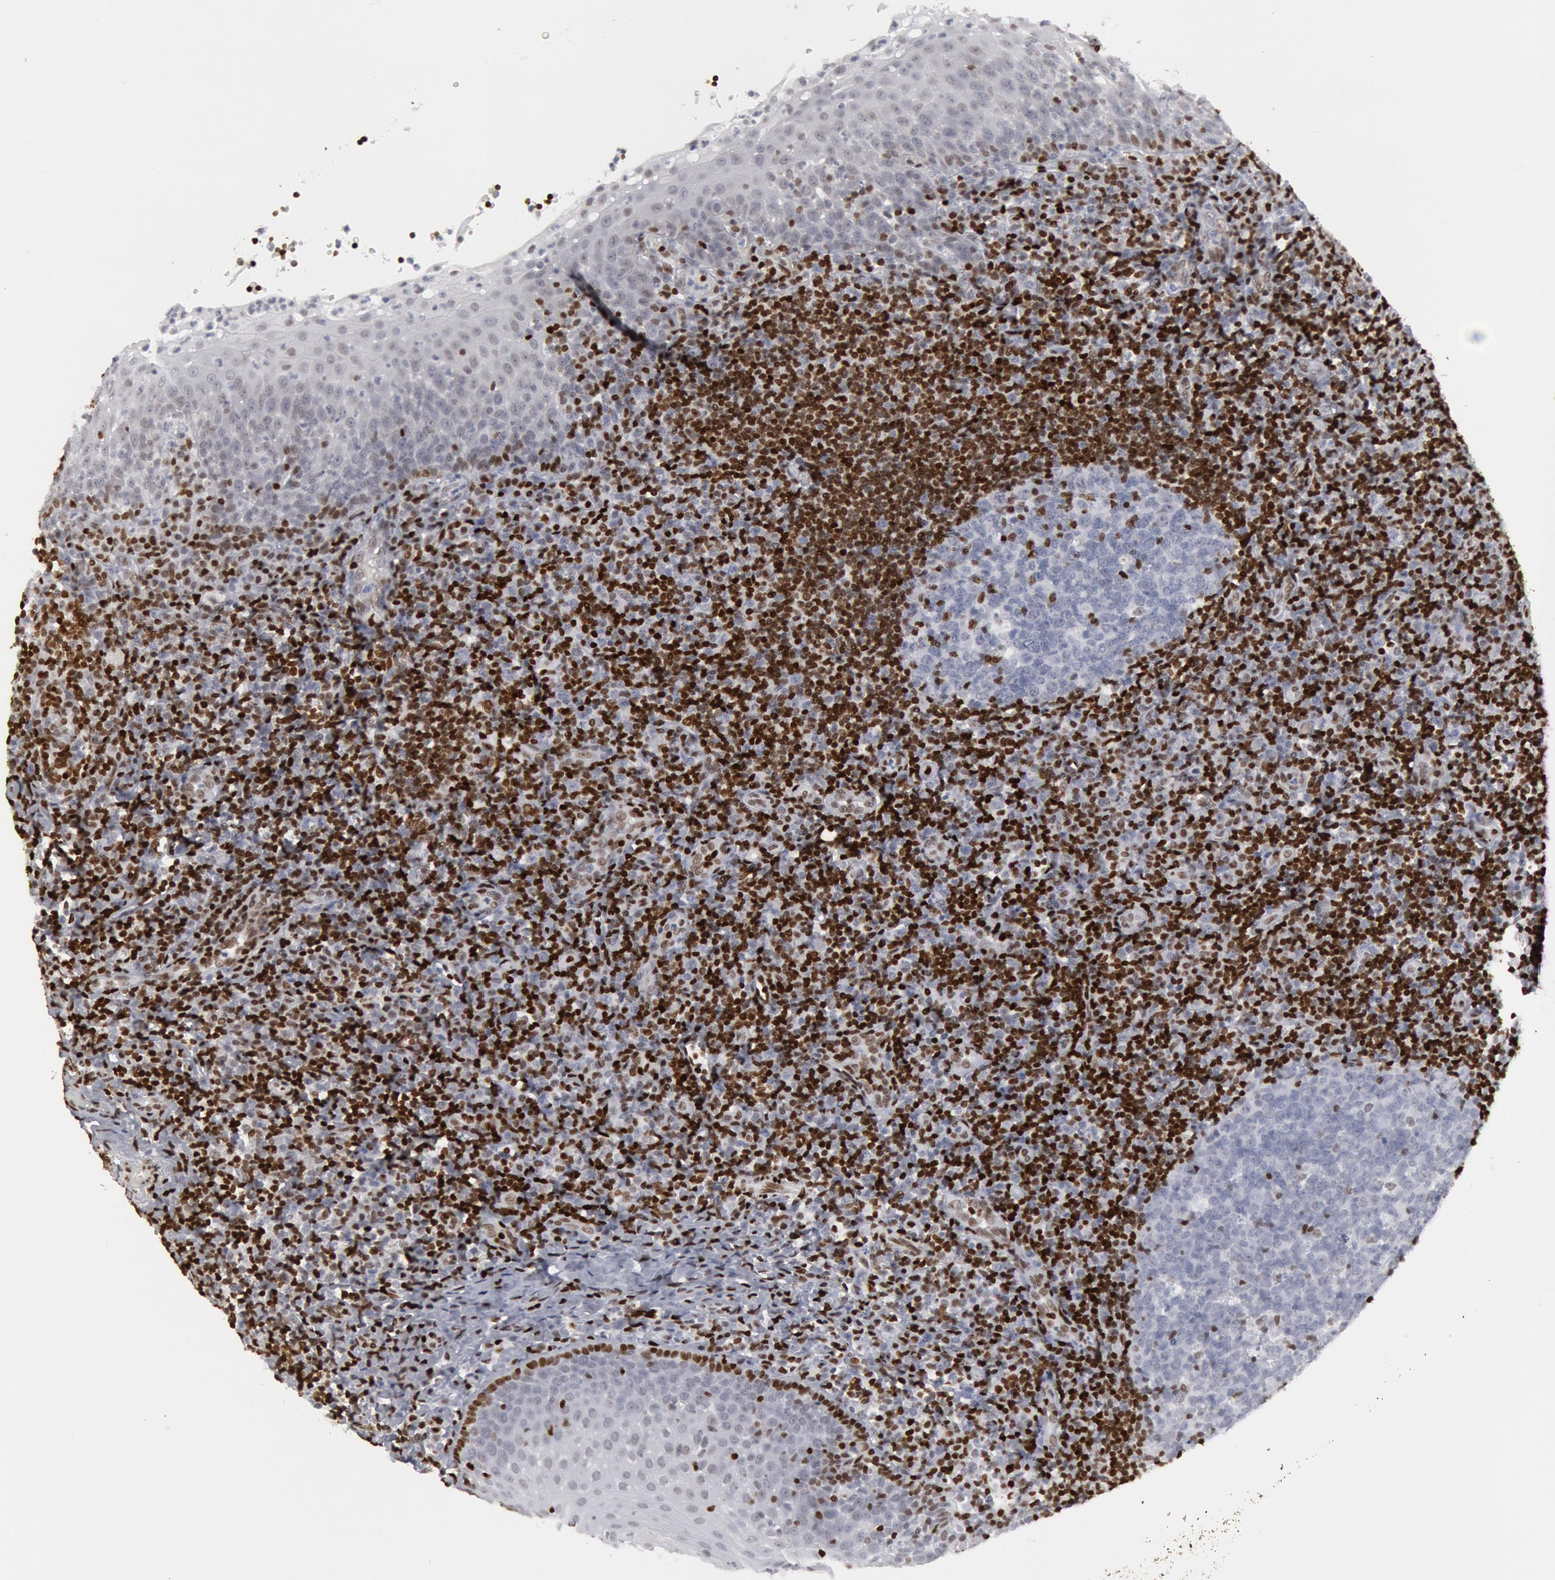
{"staining": {"intensity": "moderate", "quantity": "<25%", "location": "nuclear"}, "tissue": "tonsil", "cell_type": "Germinal center cells", "image_type": "normal", "snomed": [{"axis": "morphology", "description": "Normal tissue, NOS"}, {"axis": "topography", "description": "Tonsil"}], "caption": "The image shows a brown stain indicating the presence of a protein in the nuclear of germinal center cells in tonsil. The staining is performed using DAB brown chromogen to label protein expression. The nuclei are counter-stained blue using hematoxylin.", "gene": "MECP2", "patient": {"sex": "female", "age": 40}}